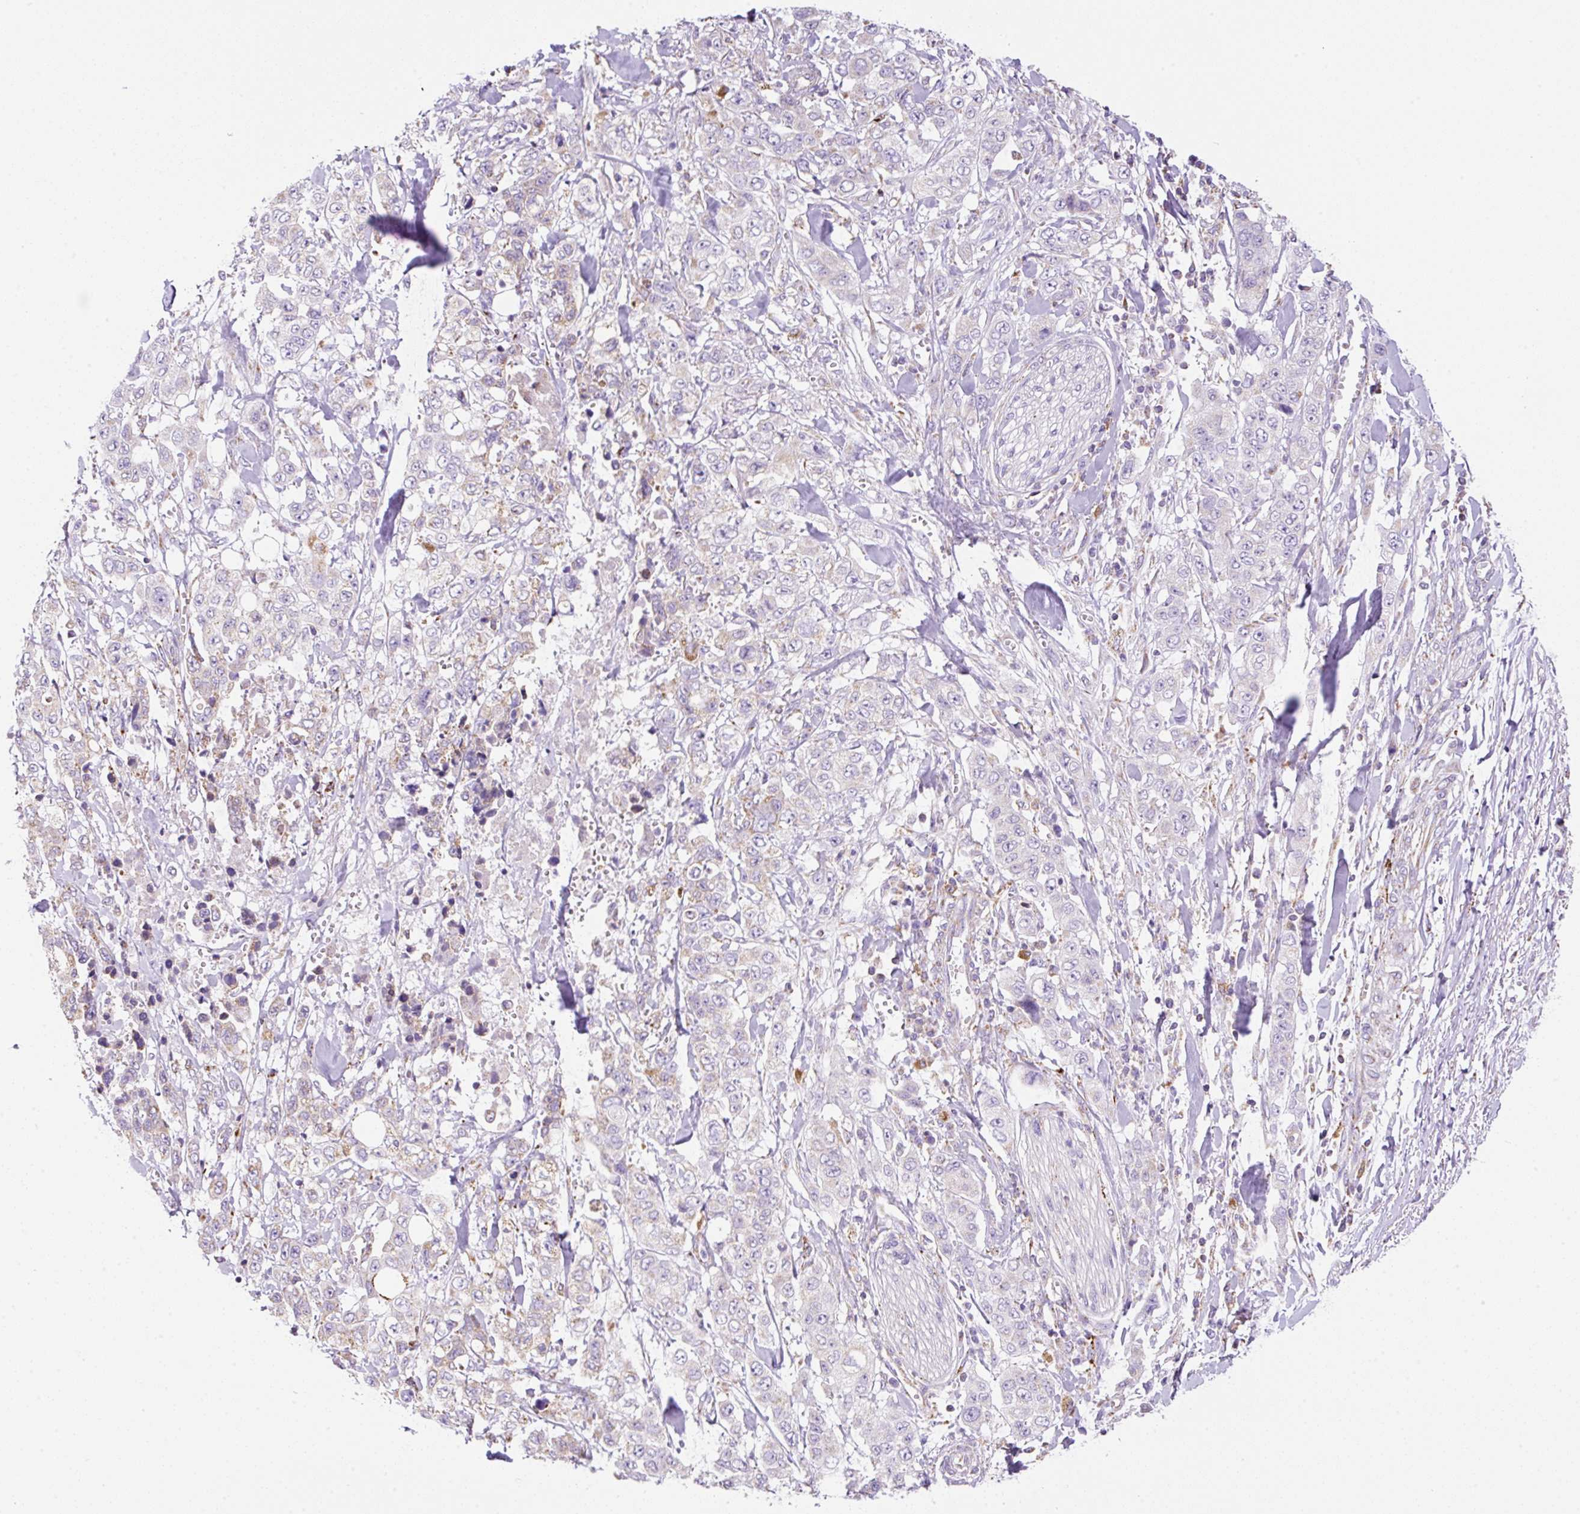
{"staining": {"intensity": "negative", "quantity": "none", "location": "none"}, "tissue": "stomach cancer", "cell_type": "Tumor cells", "image_type": "cancer", "snomed": [{"axis": "morphology", "description": "Adenocarcinoma, NOS"}, {"axis": "topography", "description": "Stomach, upper"}], "caption": "This is a histopathology image of IHC staining of stomach cancer, which shows no staining in tumor cells.", "gene": "NF1", "patient": {"sex": "male", "age": 62}}